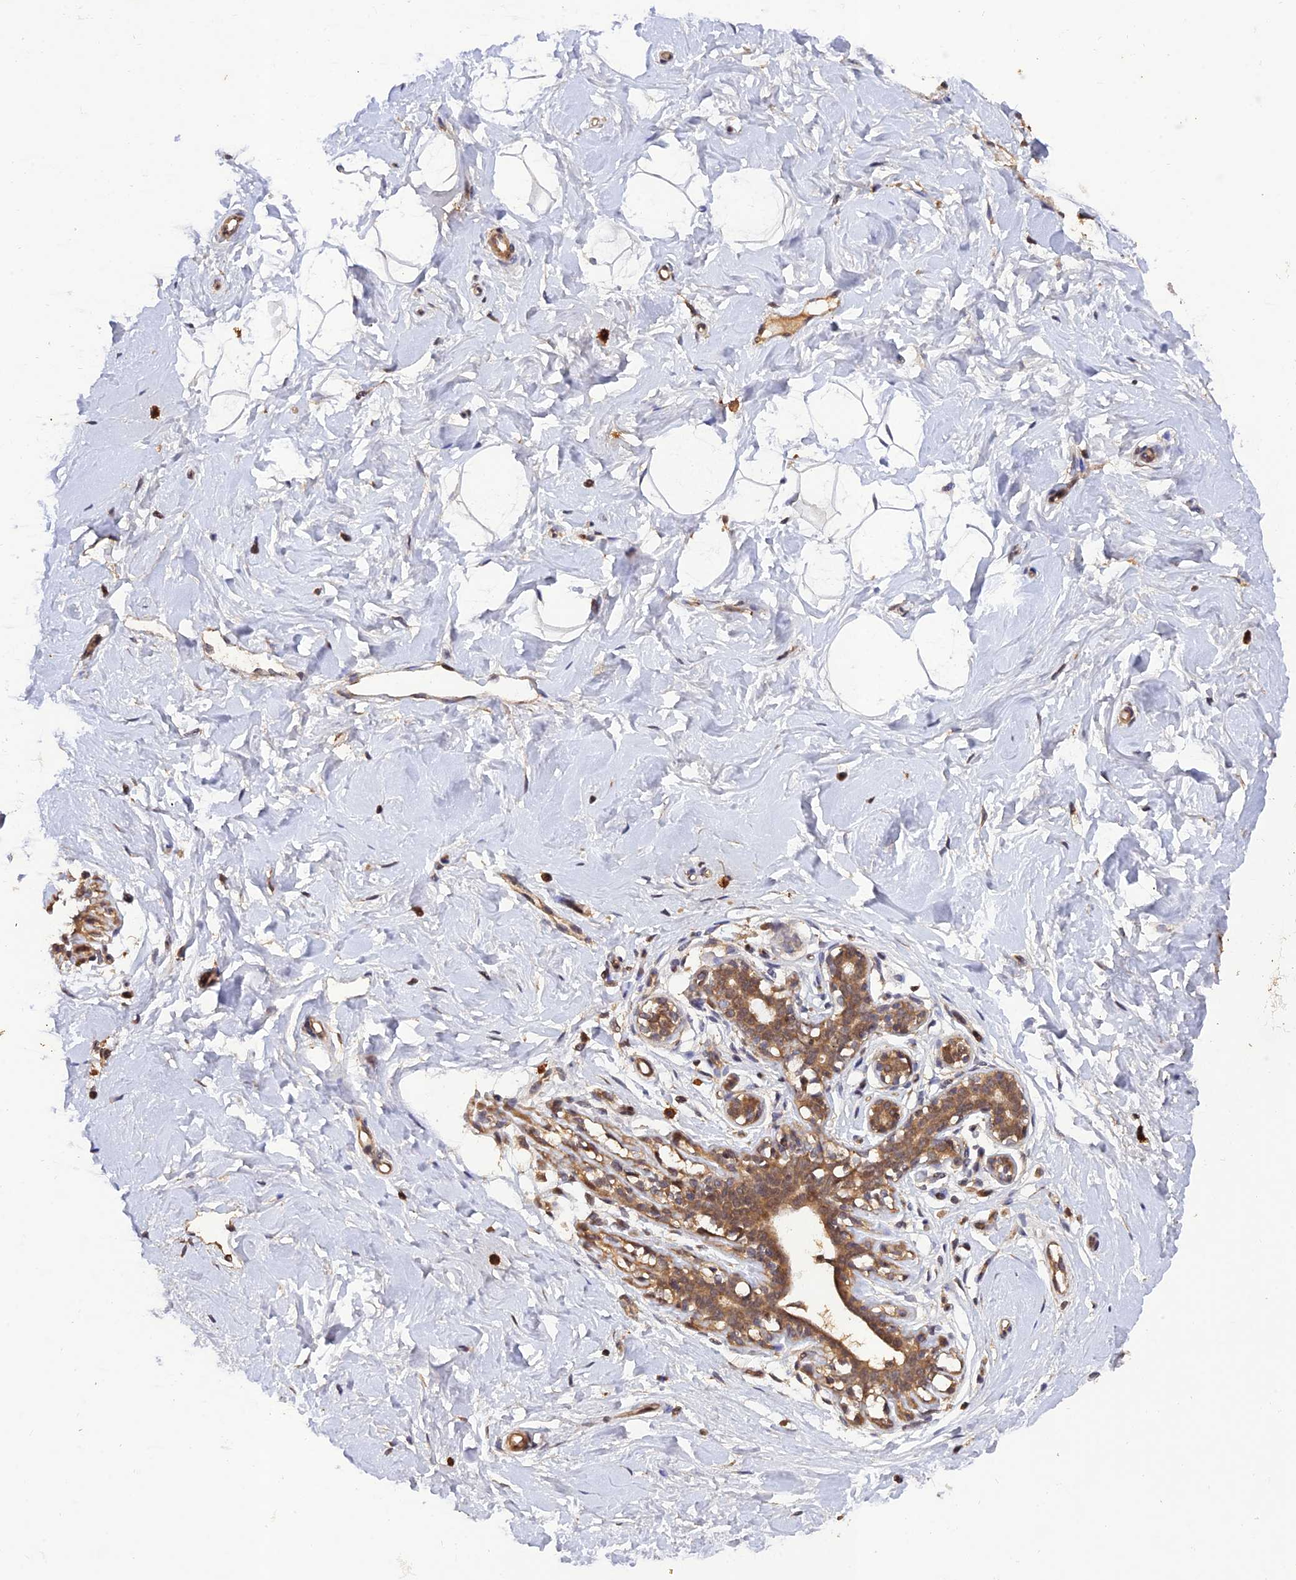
{"staining": {"intensity": "negative", "quantity": "none", "location": "none"}, "tissue": "breast", "cell_type": "Adipocytes", "image_type": "normal", "snomed": [{"axis": "morphology", "description": "Normal tissue, NOS"}, {"axis": "morphology", "description": "Adenoma, NOS"}, {"axis": "topography", "description": "Breast"}], "caption": "Immunohistochemistry histopathology image of normal breast: human breast stained with DAB (3,3'-diaminobenzidine) shows no significant protein staining in adipocytes. The staining was performed using DAB to visualize the protein expression in brown, while the nuclei were stained in blue with hematoxylin (Magnification: 20x).", "gene": "REV1", "patient": {"sex": "female", "age": 23}}